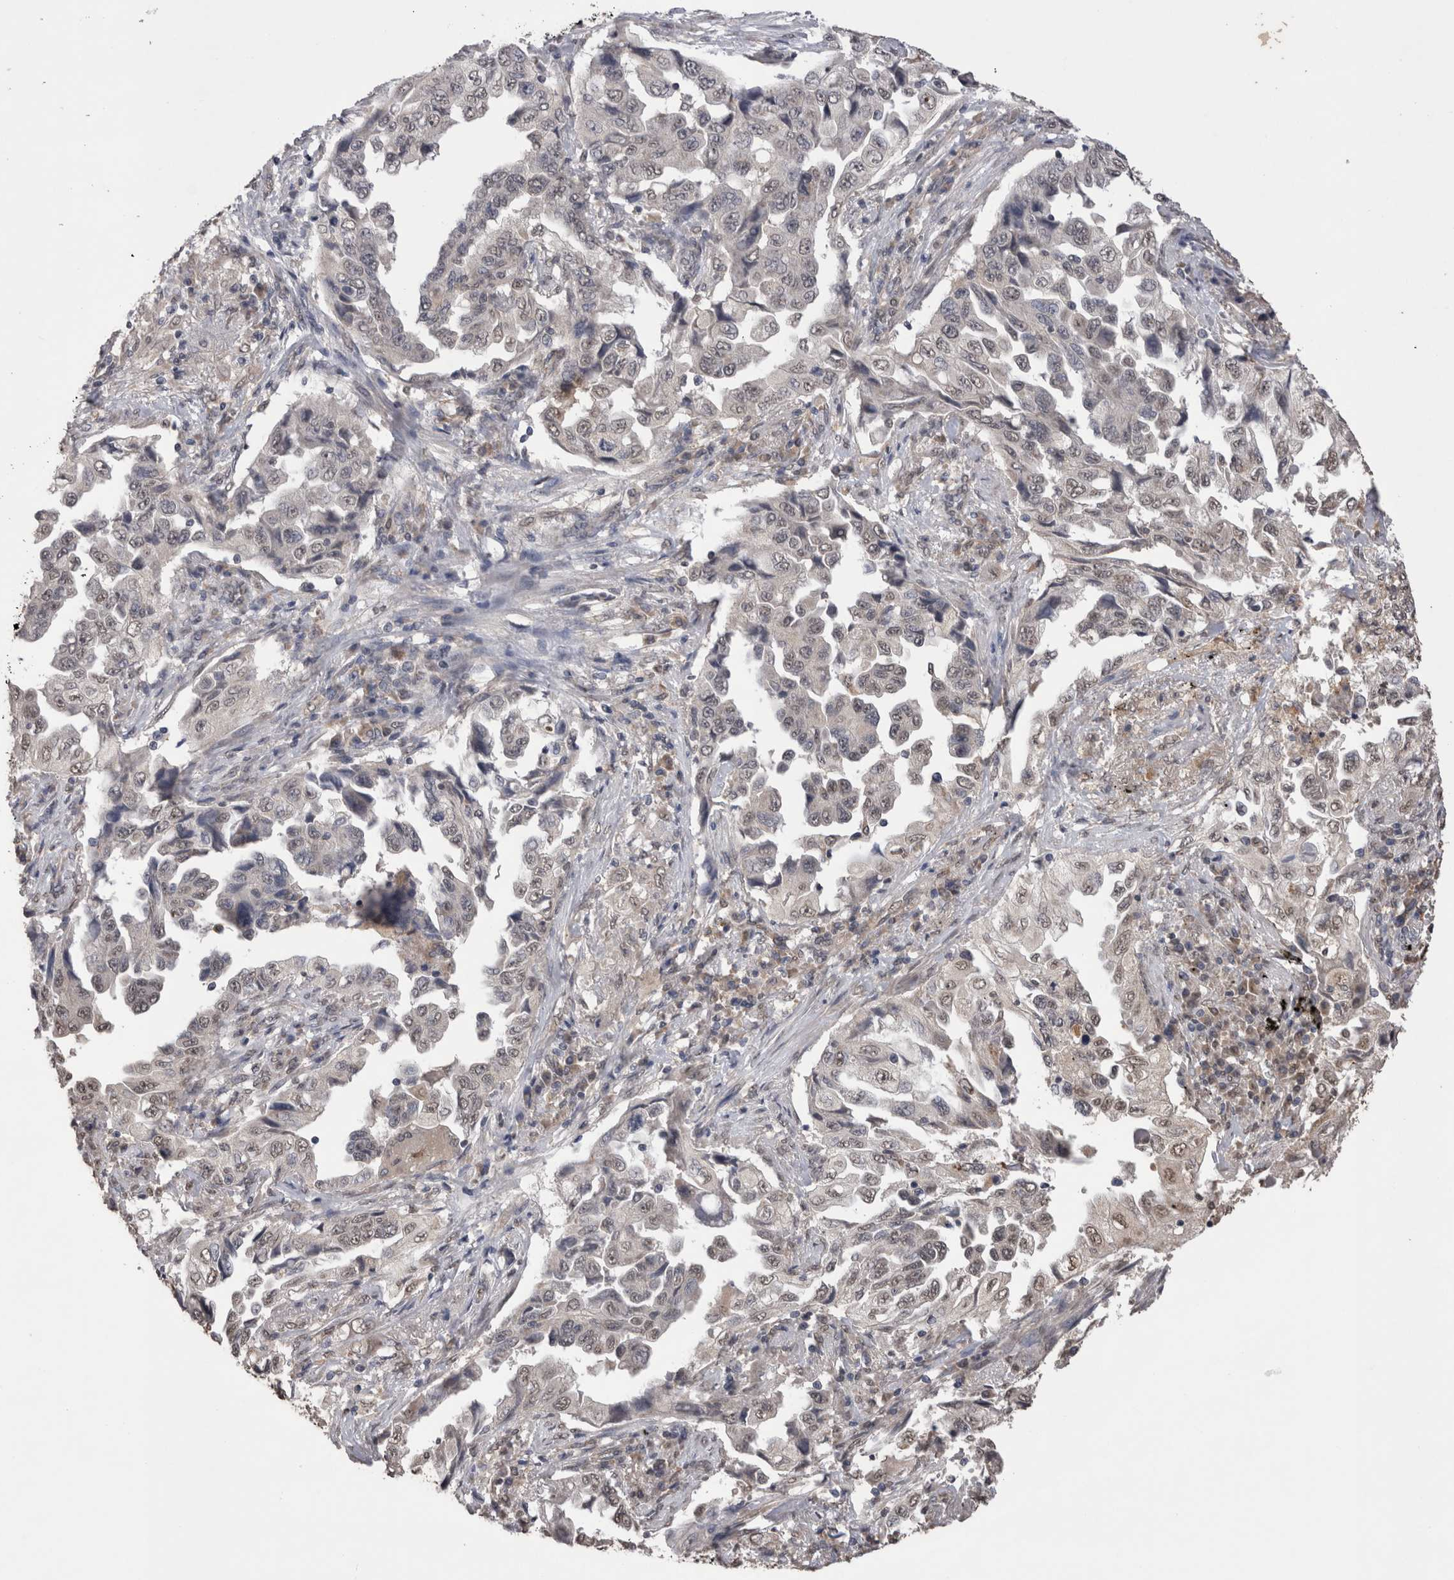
{"staining": {"intensity": "negative", "quantity": "none", "location": "none"}, "tissue": "lung cancer", "cell_type": "Tumor cells", "image_type": "cancer", "snomed": [{"axis": "morphology", "description": "Adenocarcinoma, NOS"}, {"axis": "topography", "description": "Lung"}], "caption": "An image of lung cancer stained for a protein displays no brown staining in tumor cells.", "gene": "GRK5", "patient": {"sex": "female", "age": 51}}